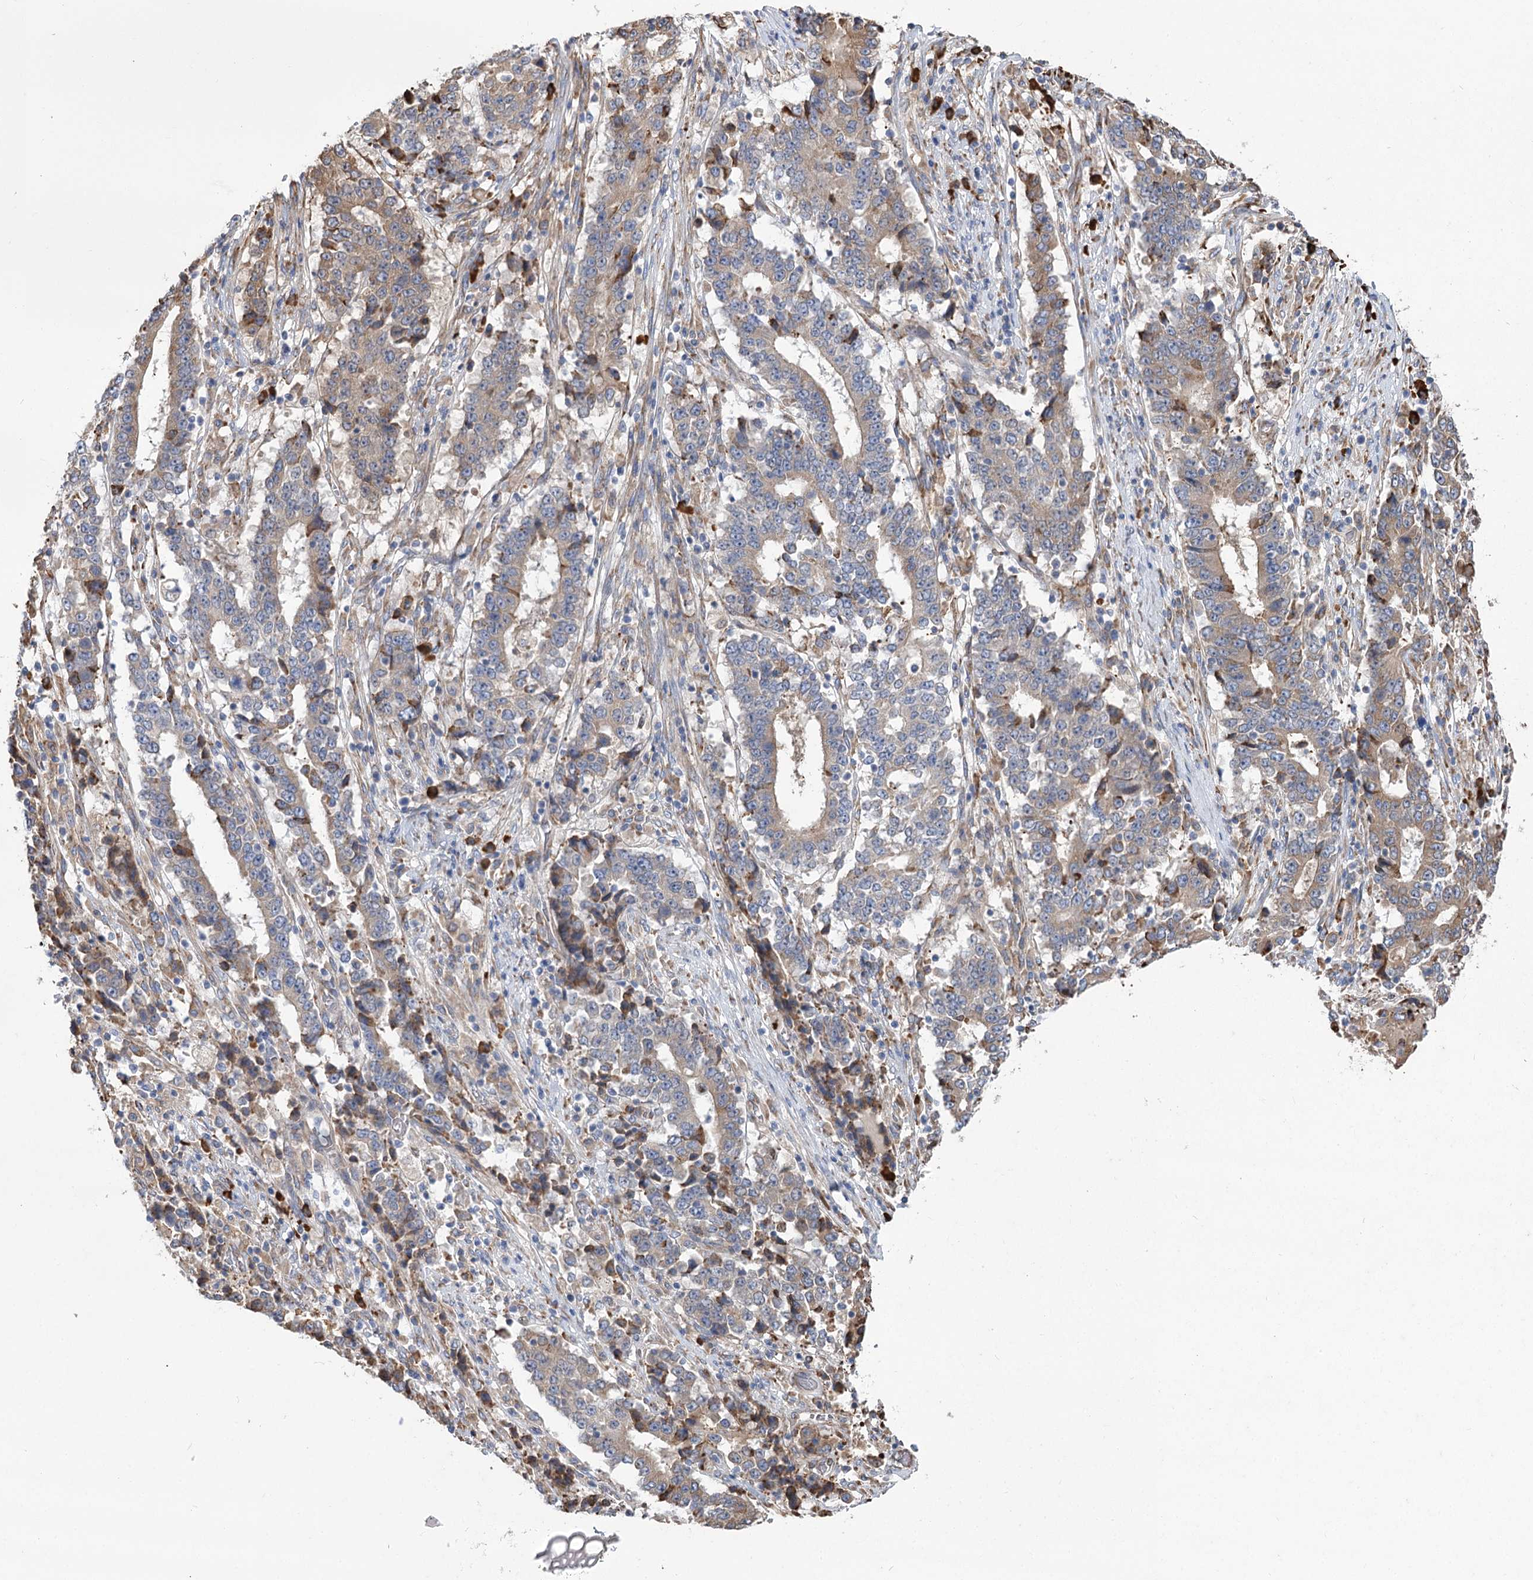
{"staining": {"intensity": "moderate", "quantity": "<25%", "location": "cytoplasmic/membranous"}, "tissue": "stomach cancer", "cell_type": "Tumor cells", "image_type": "cancer", "snomed": [{"axis": "morphology", "description": "Adenocarcinoma, NOS"}, {"axis": "topography", "description": "Stomach"}], "caption": "Stomach cancer (adenocarcinoma) stained with DAB (3,3'-diaminobenzidine) immunohistochemistry (IHC) reveals low levels of moderate cytoplasmic/membranous expression in approximately <25% of tumor cells. The protein is stained brown, and the nuclei are stained in blue (DAB (3,3'-diaminobenzidine) IHC with brightfield microscopy, high magnification).", "gene": "METTL24", "patient": {"sex": "male", "age": 59}}